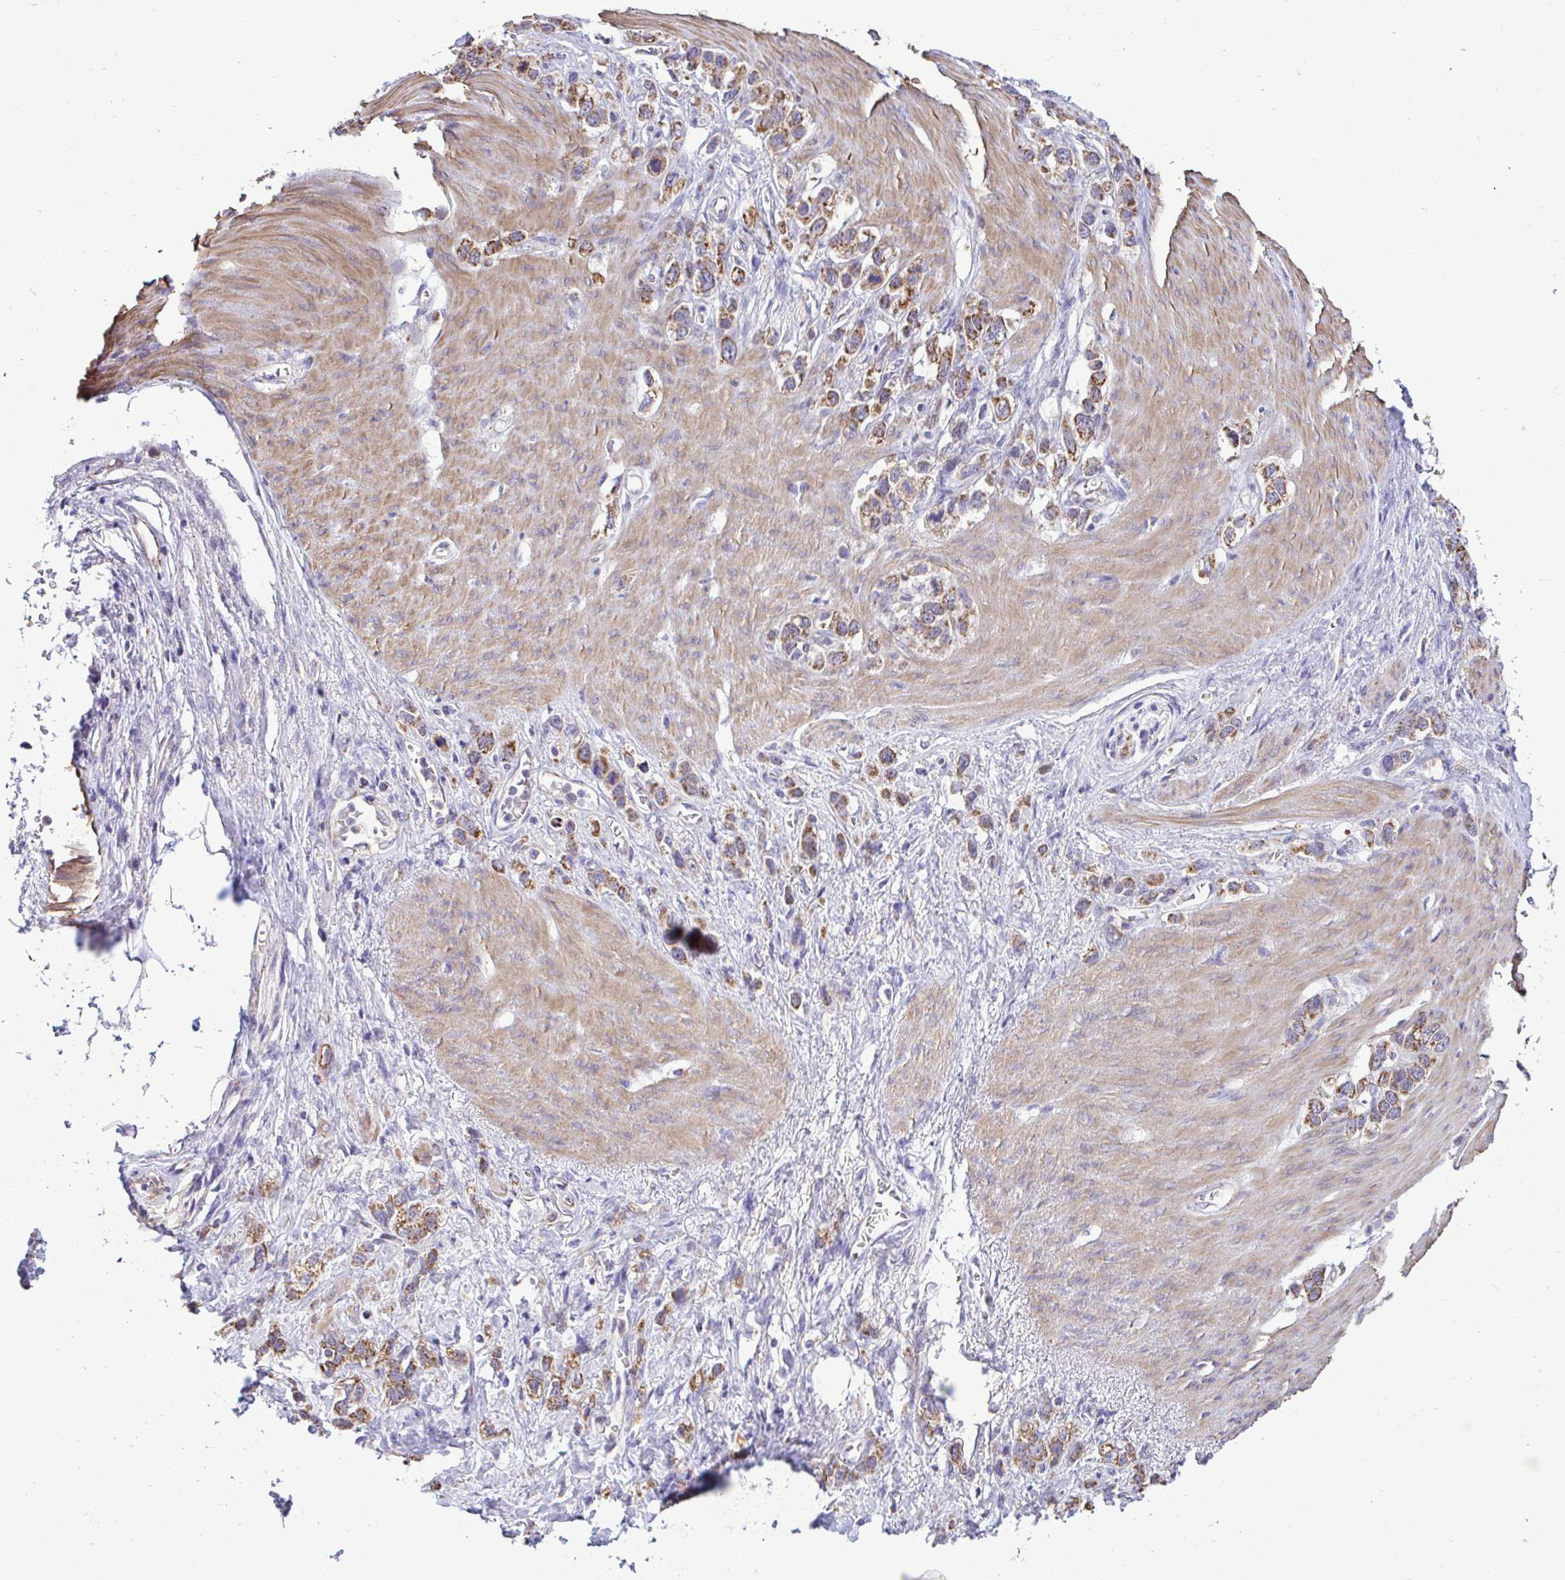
{"staining": {"intensity": "moderate", "quantity": ">75%", "location": "cytoplasmic/membranous"}, "tissue": "stomach cancer", "cell_type": "Tumor cells", "image_type": "cancer", "snomed": [{"axis": "morphology", "description": "Adenocarcinoma, NOS"}, {"axis": "topography", "description": "Stomach"}], "caption": "Immunohistochemistry of stomach cancer reveals medium levels of moderate cytoplasmic/membranous staining in approximately >75% of tumor cells.", "gene": "SARS2", "patient": {"sex": "female", "age": 65}}